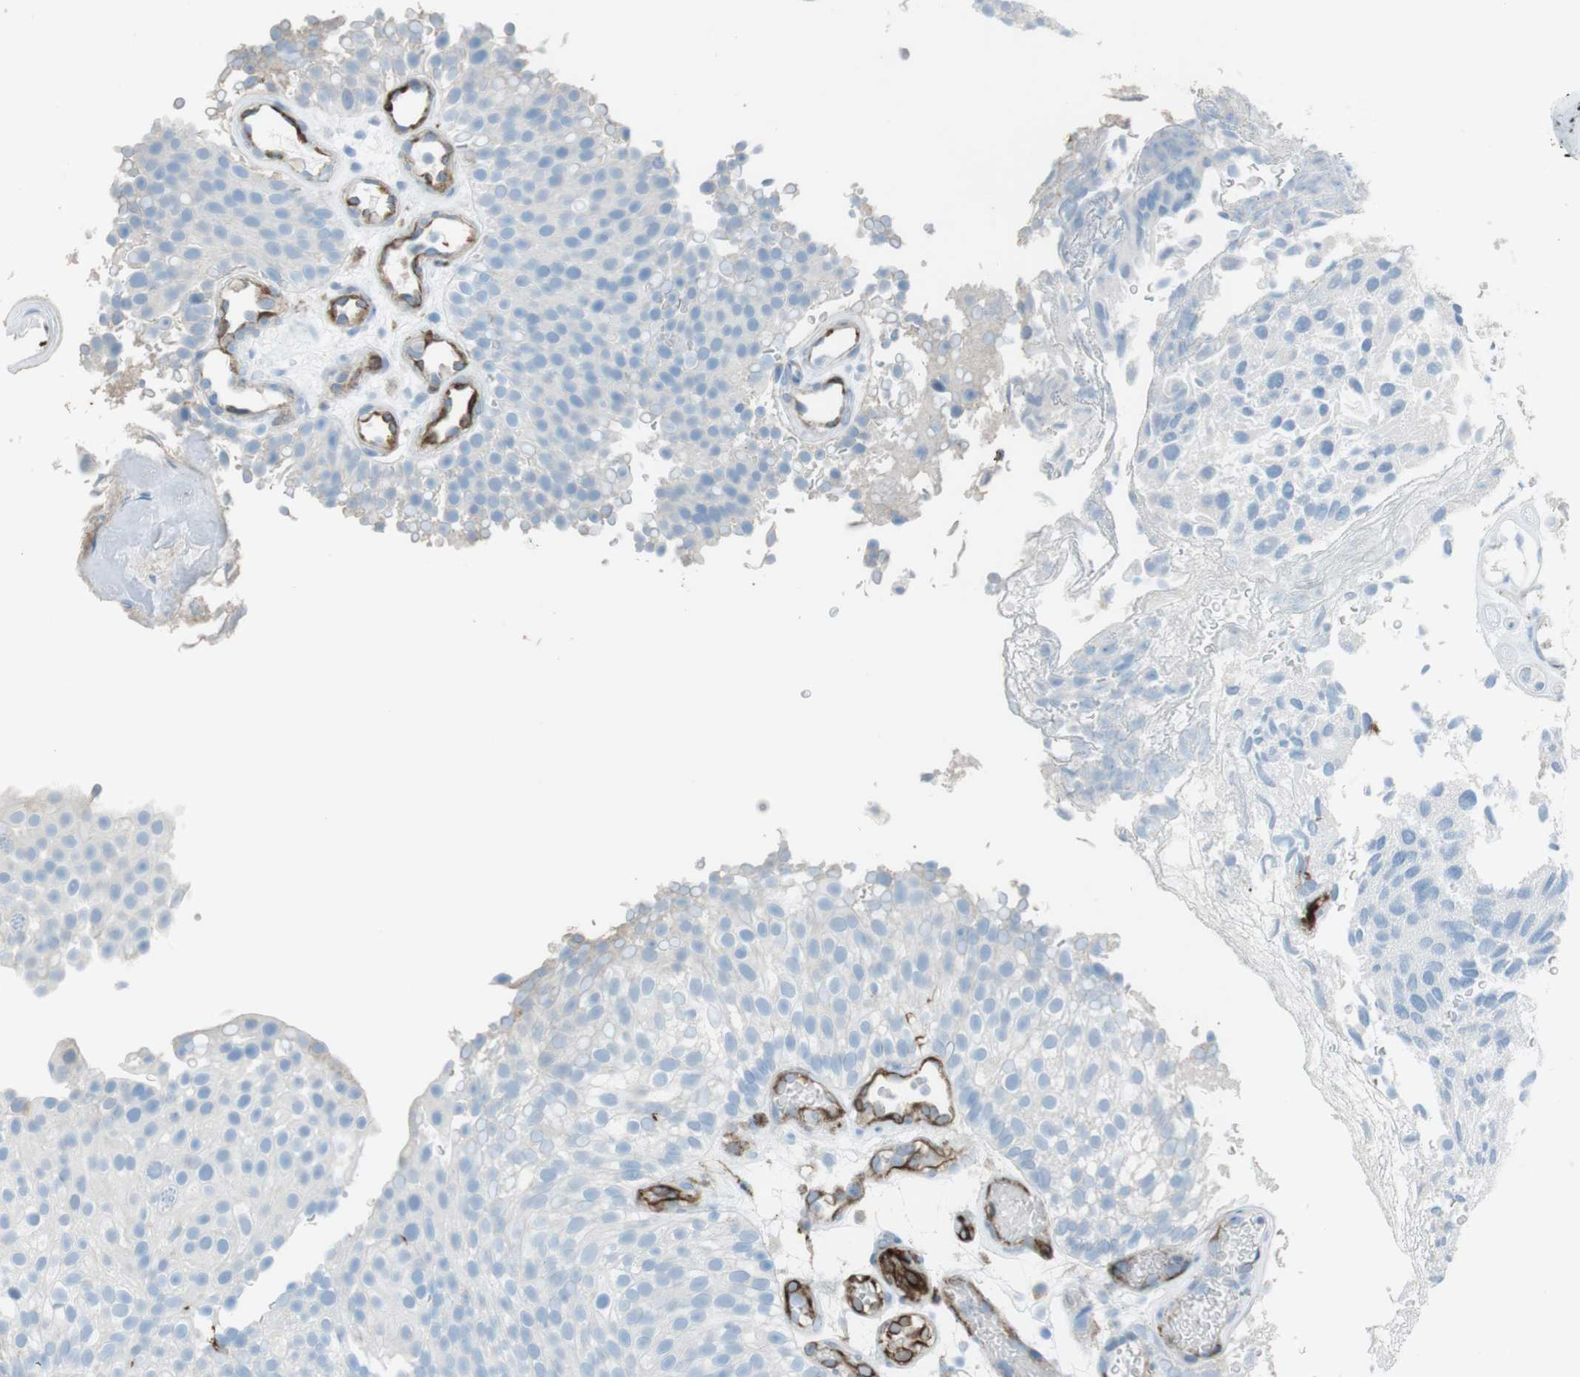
{"staining": {"intensity": "negative", "quantity": "none", "location": "none"}, "tissue": "urothelial cancer", "cell_type": "Tumor cells", "image_type": "cancer", "snomed": [{"axis": "morphology", "description": "Urothelial carcinoma, Low grade"}, {"axis": "topography", "description": "Urinary bladder"}], "caption": "Tumor cells are negative for protein expression in human urothelial carcinoma (low-grade).", "gene": "TUBB2A", "patient": {"sex": "male", "age": 78}}